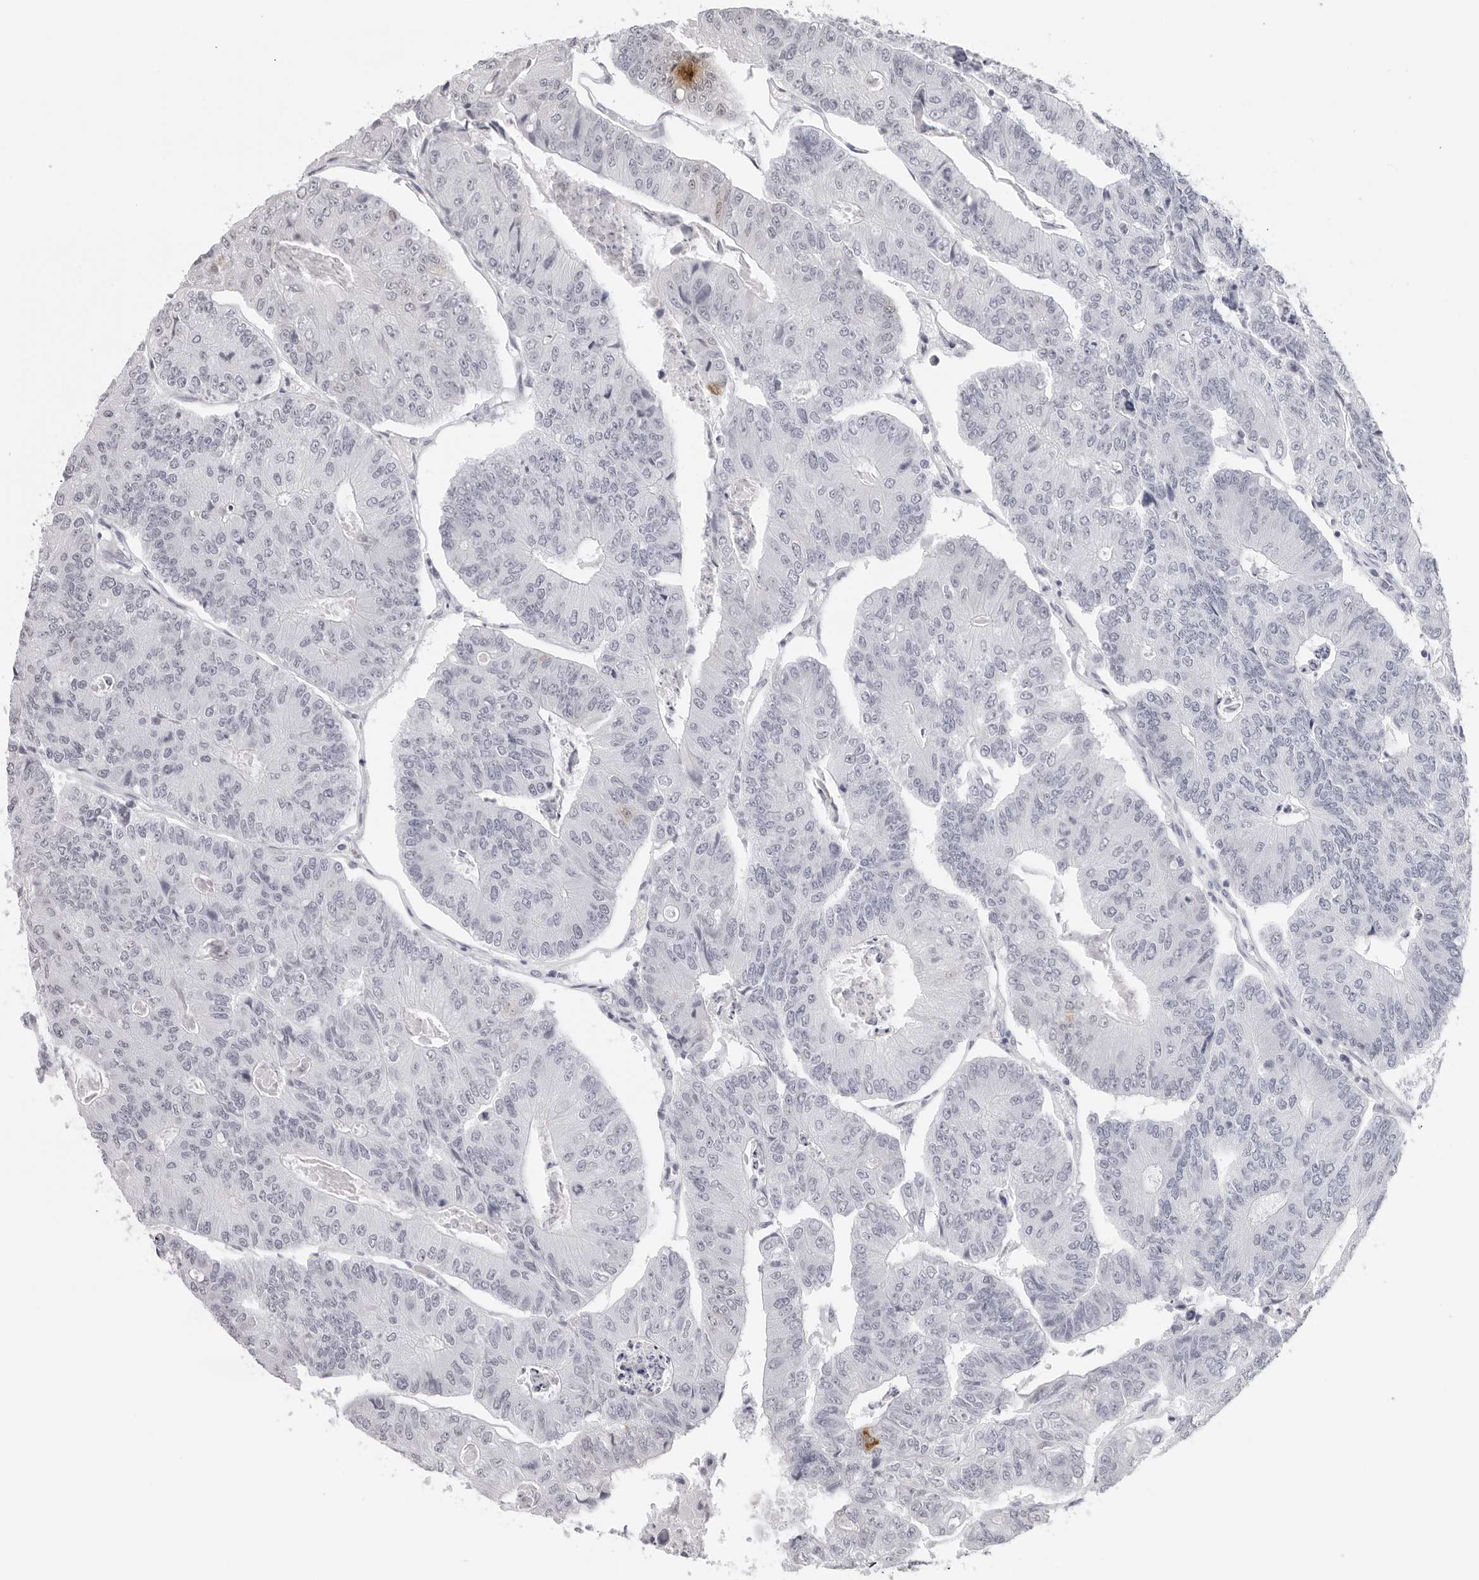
{"staining": {"intensity": "negative", "quantity": "none", "location": "none"}, "tissue": "colorectal cancer", "cell_type": "Tumor cells", "image_type": "cancer", "snomed": [{"axis": "morphology", "description": "Adenocarcinoma, NOS"}, {"axis": "topography", "description": "Colon"}], "caption": "Immunohistochemistry photomicrograph of neoplastic tissue: colorectal adenocarcinoma stained with DAB demonstrates no significant protein expression in tumor cells.", "gene": "CST5", "patient": {"sex": "female", "age": 67}}